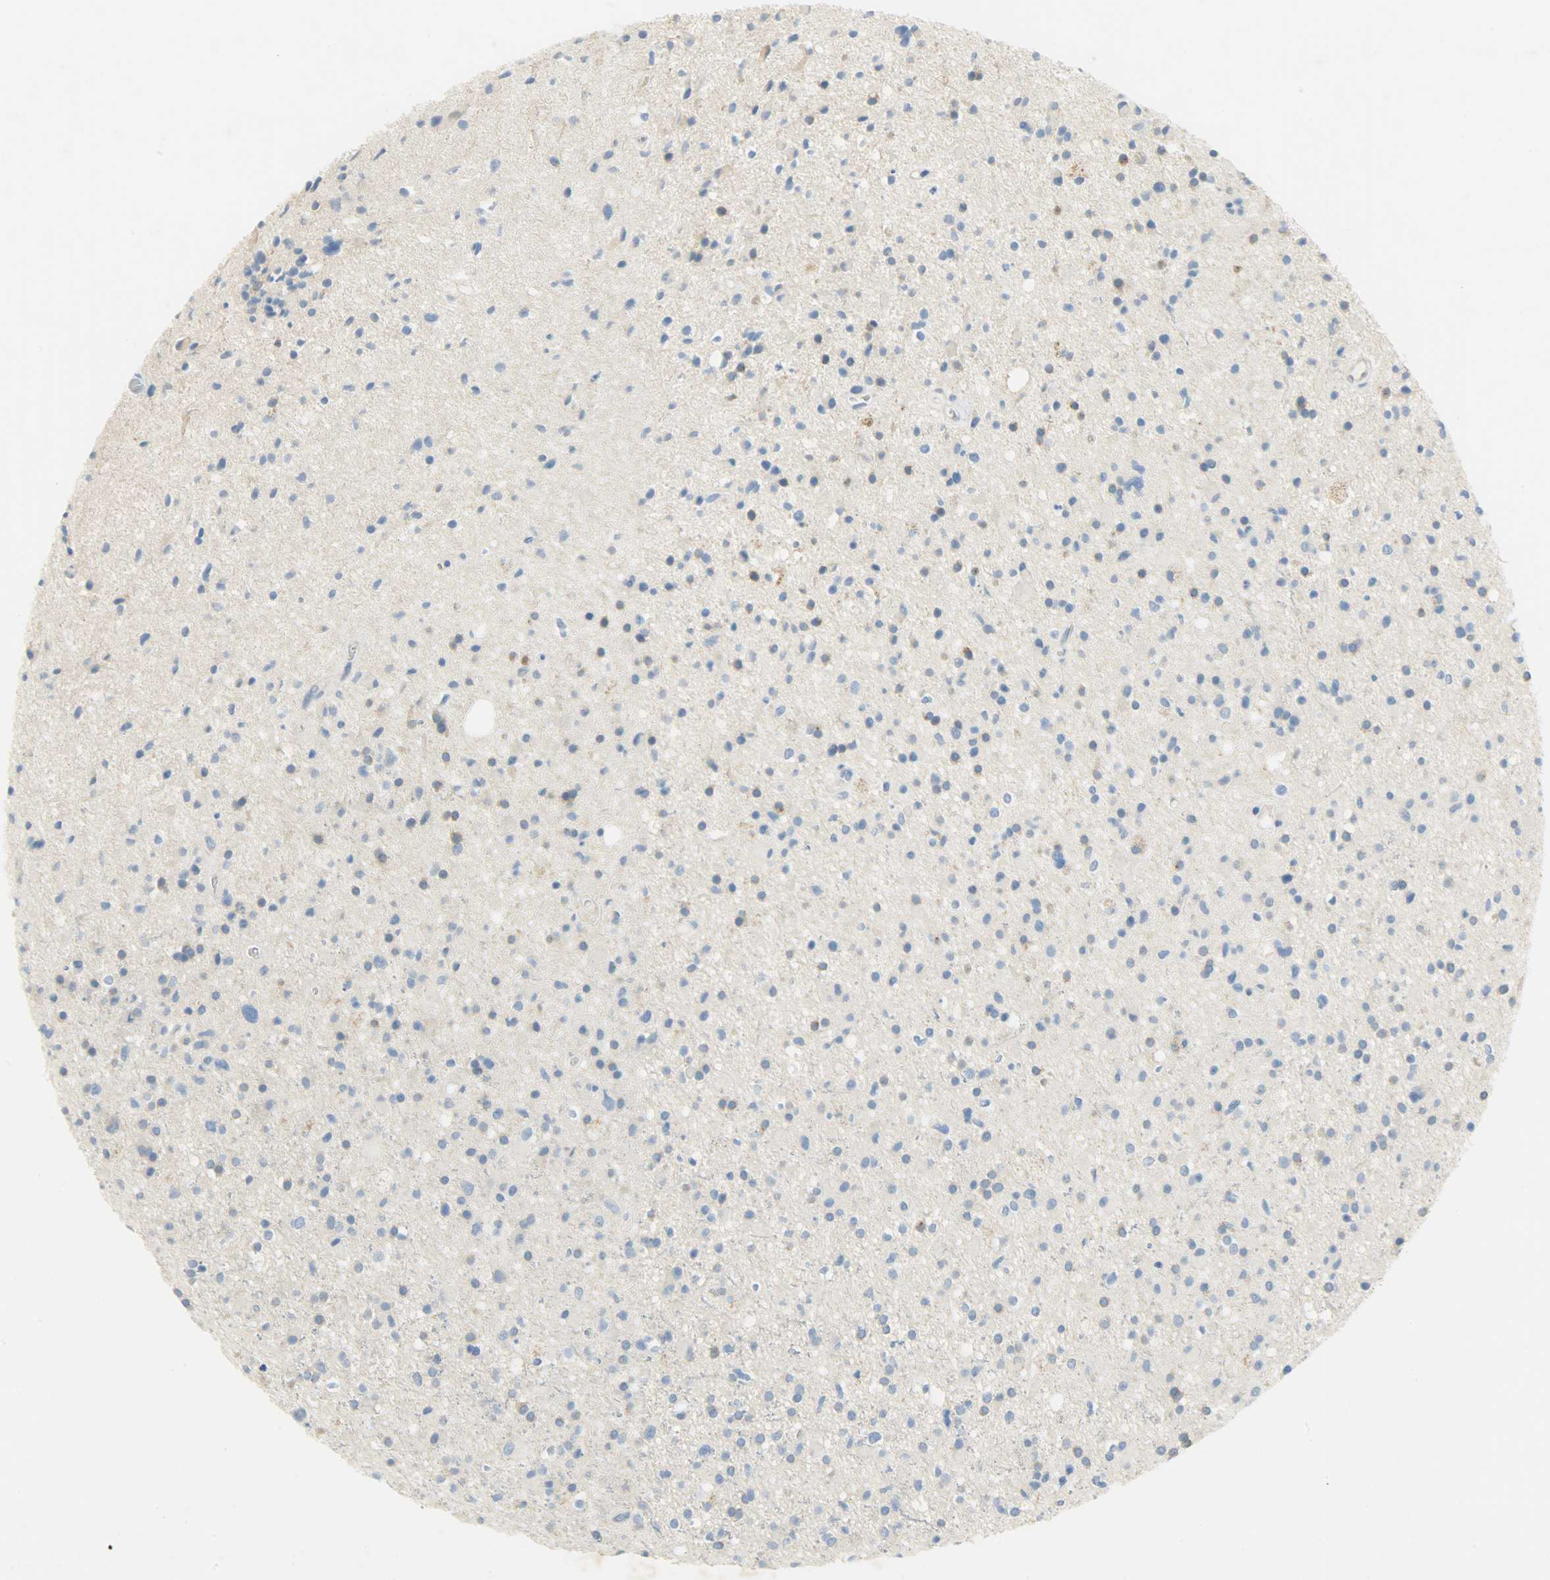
{"staining": {"intensity": "weak", "quantity": "<25%", "location": "cytoplasmic/membranous"}, "tissue": "glioma", "cell_type": "Tumor cells", "image_type": "cancer", "snomed": [{"axis": "morphology", "description": "Glioma, malignant, High grade"}, {"axis": "topography", "description": "Brain"}], "caption": "The IHC micrograph has no significant expression in tumor cells of malignant glioma (high-grade) tissue.", "gene": "PROM1", "patient": {"sex": "male", "age": 33}}